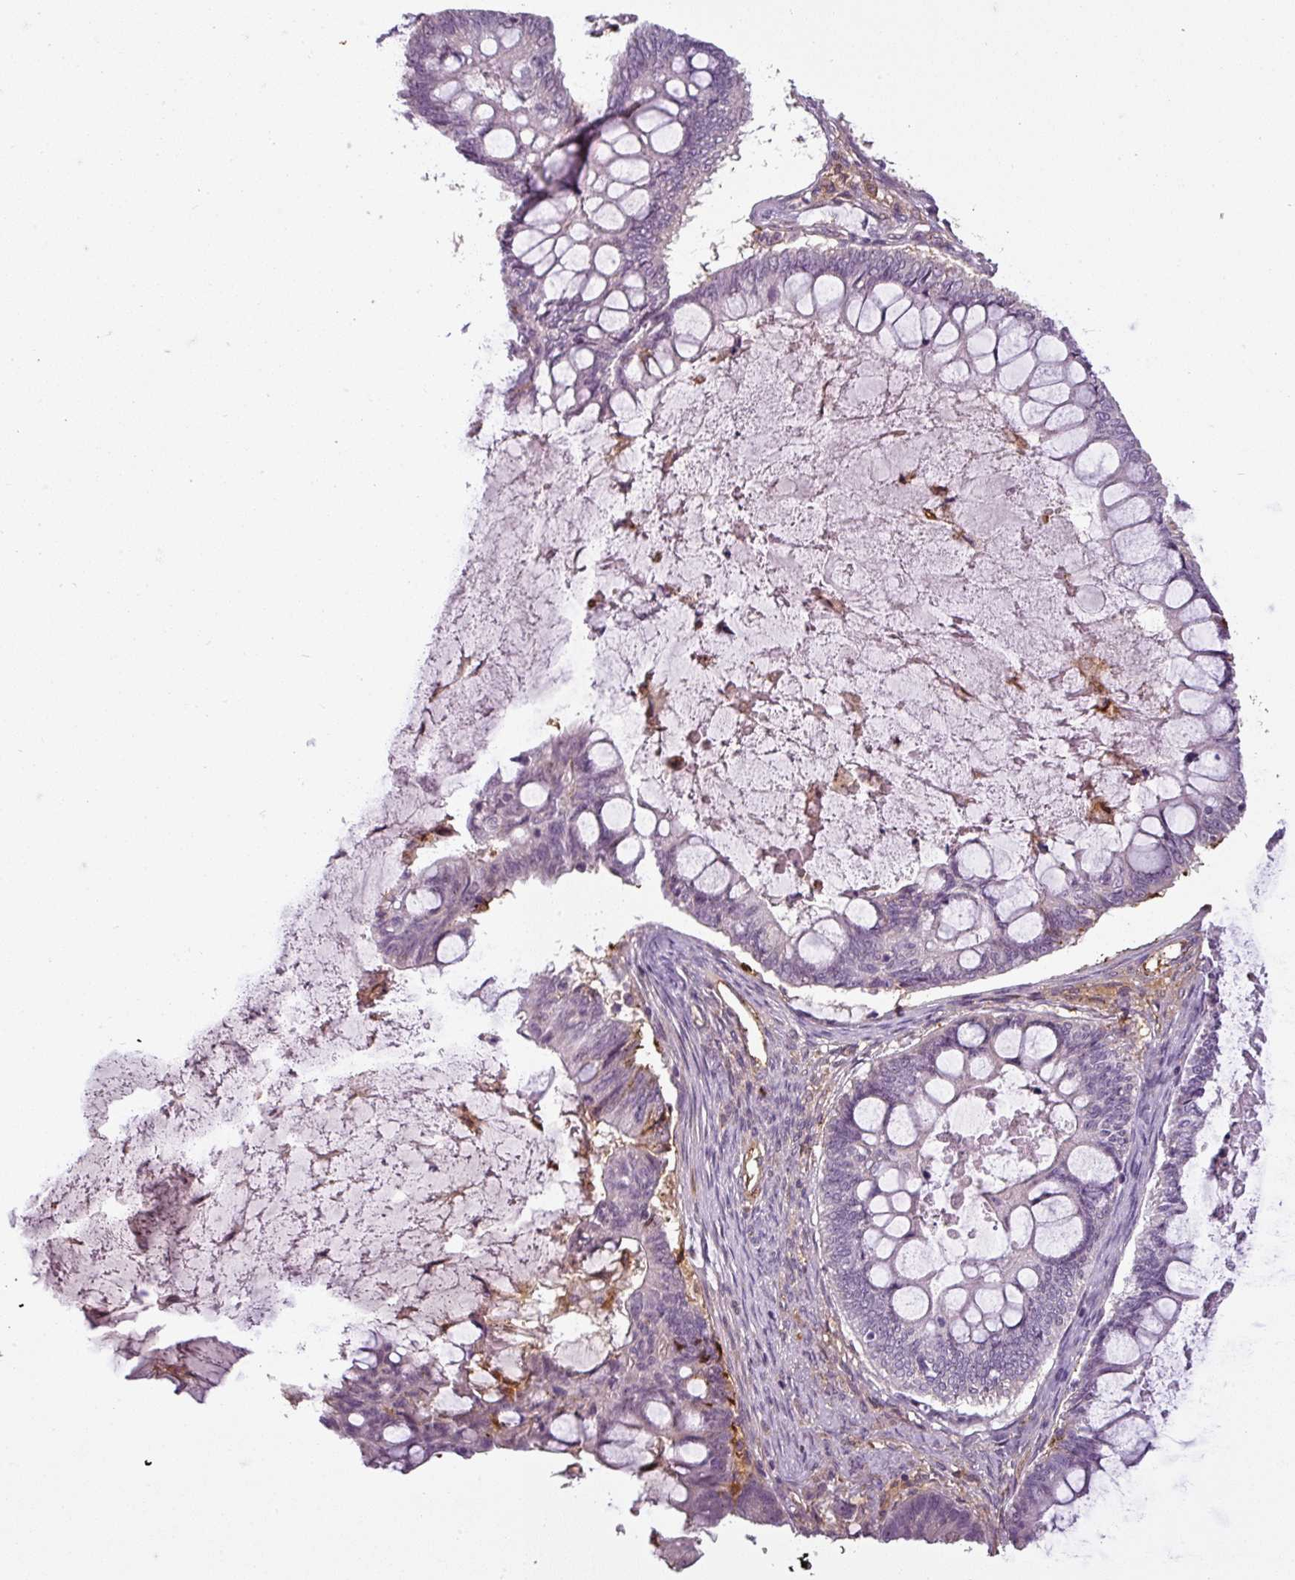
{"staining": {"intensity": "negative", "quantity": "none", "location": "none"}, "tissue": "ovarian cancer", "cell_type": "Tumor cells", "image_type": "cancer", "snomed": [{"axis": "morphology", "description": "Cystadenocarcinoma, mucinous, NOS"}, {"axis": "topography", "description": "Ovary"}], "caption": "Tumor cells show no significant expression in mucinous cystadenocarcinoma (ovarian).", "gene": "APOC1", "patient": {"sex": "female", "age": 61}}